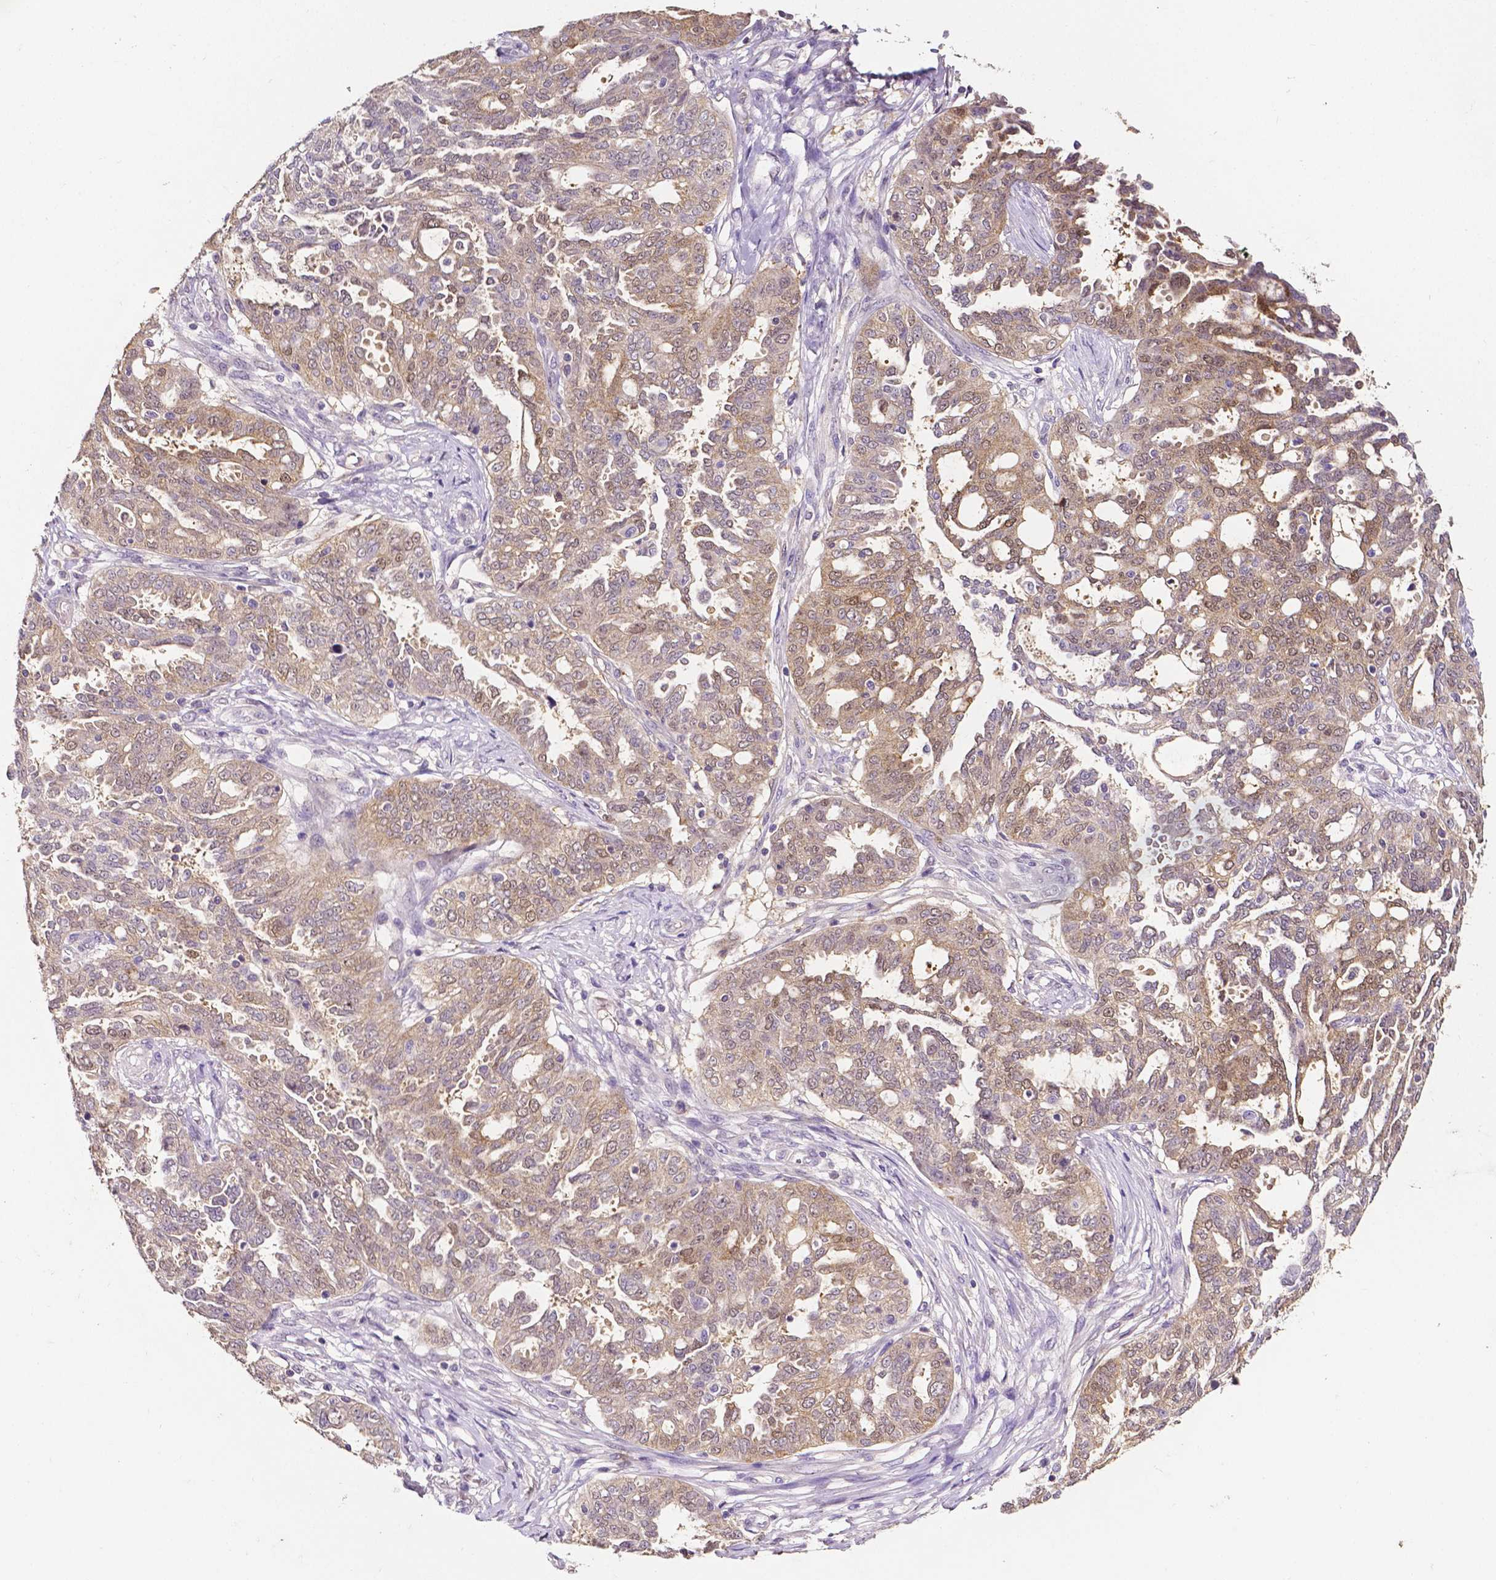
{"staining": {"intensity": "negative", "quantity": "none", "location": "none"}, "tissue": "ovarian cancer", "cell_type": "Tumor cells", "image_type": "cancer", "snomed": [{"axis": "morphology", "description": "Cystadenocarcinoma, serous, NOS"}, {"axis": "topography", "description": "Ovary"}], "caption": "Immunohistochemistry image of ovarian cancer stained for a protein (brown), which exhibits no positivity in tumor cells. (Brightfield microscopy of DAB (3,3'-diaminobenzidine) immunohistochemistry at high magnification).", "gene": "PSAT1", "patient": {"sex": "female", "age": 67}}